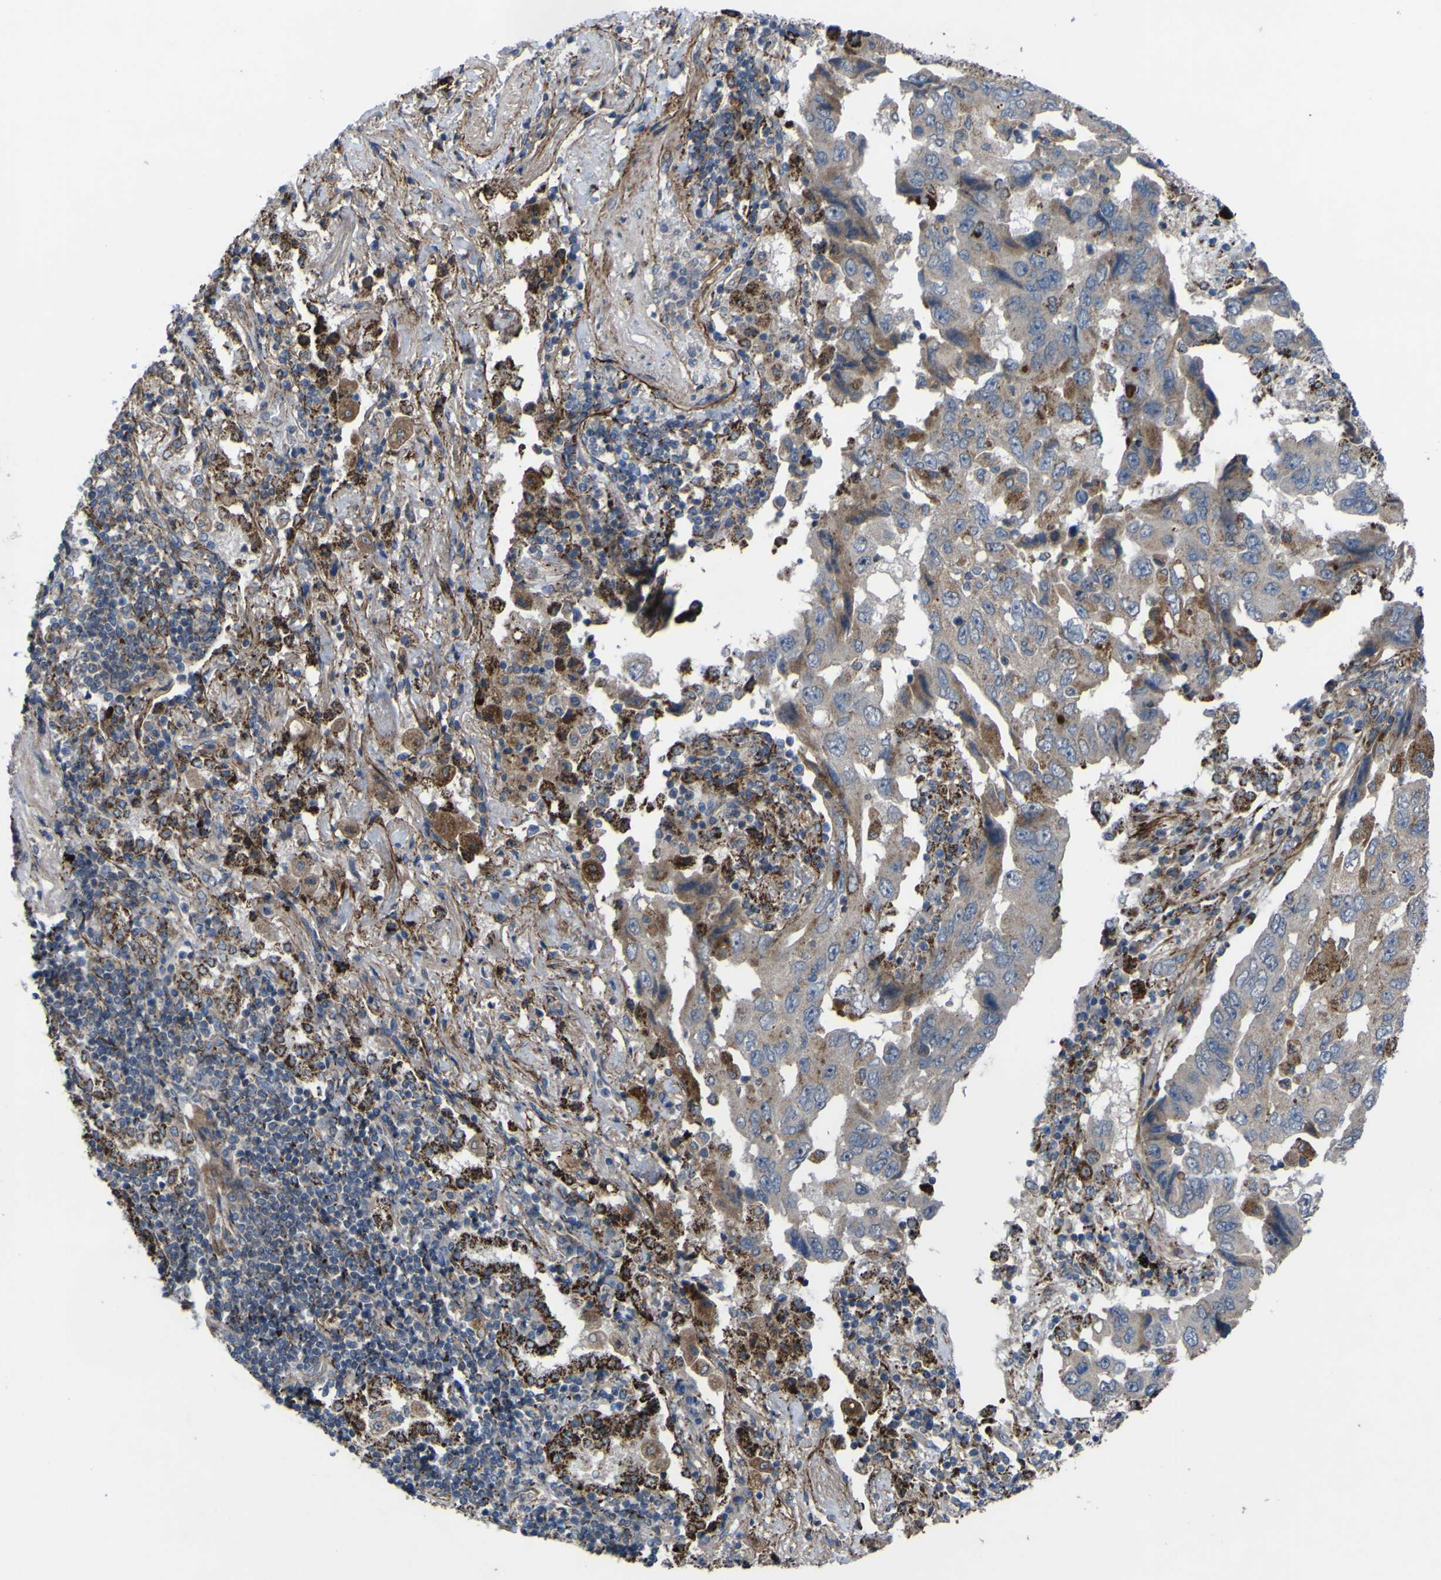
{"staining": {"intensity": "weak", "quantity": "<25%", "location": "cytoplasmic/membranous"}, "tissue": "lung cancer", "cell_type": "Tumor cells", "image_type": "cancer", "snomed": [{"axis": "morphology", "description": "Adenocarcinoma, NOS"}, {"axis": "topography", "description": "Lung"}], "caption": "Adenocarcinoma (lung) was stained to show a protein in brown. There is no significant staining in tumor cells.", "gene": "GPLD1", "patient": {"sex": "female", "age": 65}}